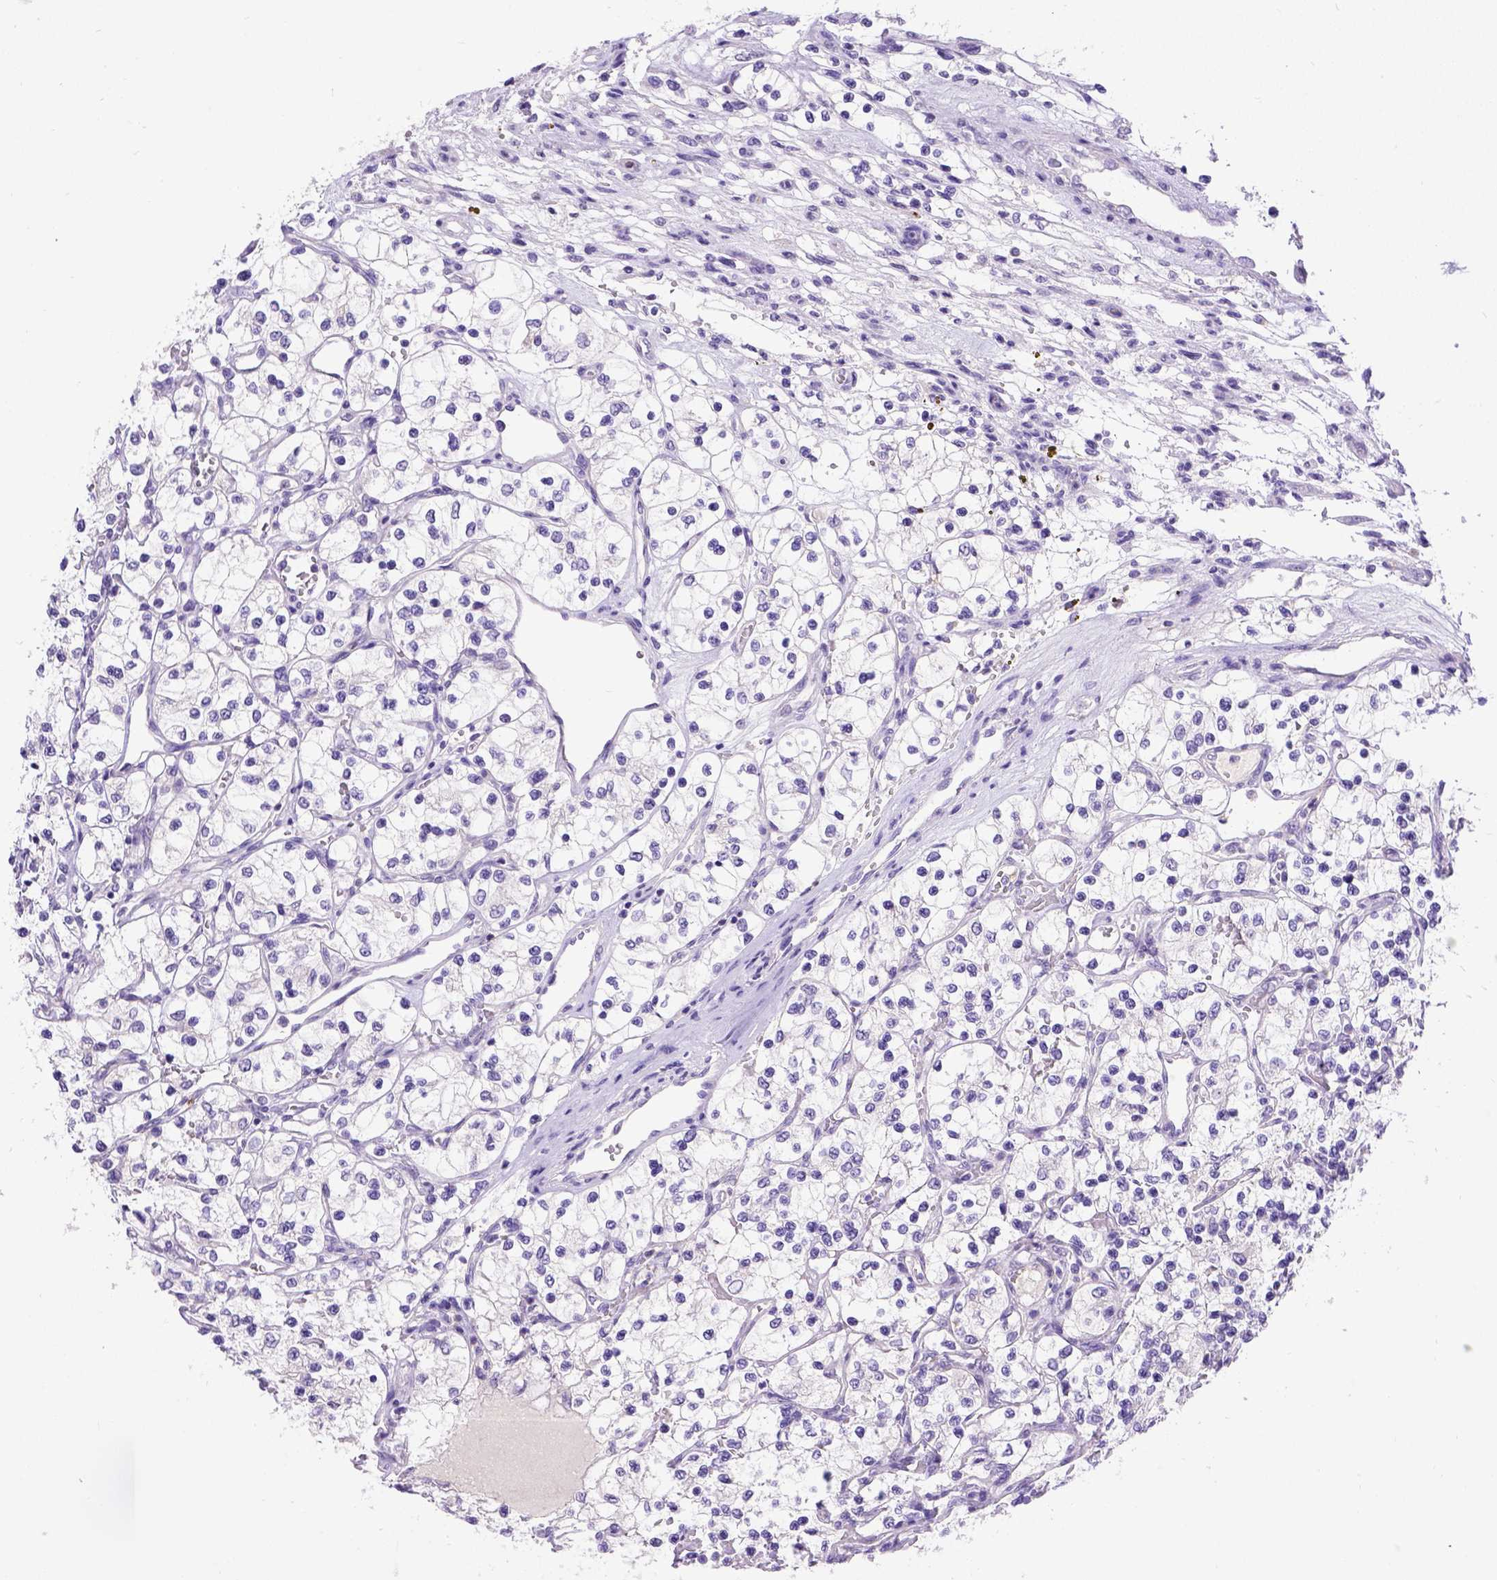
{"staining": {"intensity": "negative", "quantity": "none", "location": "none"}, "tissue": "renal cancer", "cell_type": "Tumor cells", "image_type": "cancer", "snomed": [{"axis": "morphology", "description": "Adenocarcinoma, NOS"}, {"axis": "topography", "description": "Kidney"}], "caption": "Immunohistochemistry micrograph of neoplastic tissue: renal cancer (adenocarcinoma) stained with DAB exhibits no significant protein staining in tumor cells.", "gene": "B3GAT1", "patient": {"sex": "female", "age": 69}}